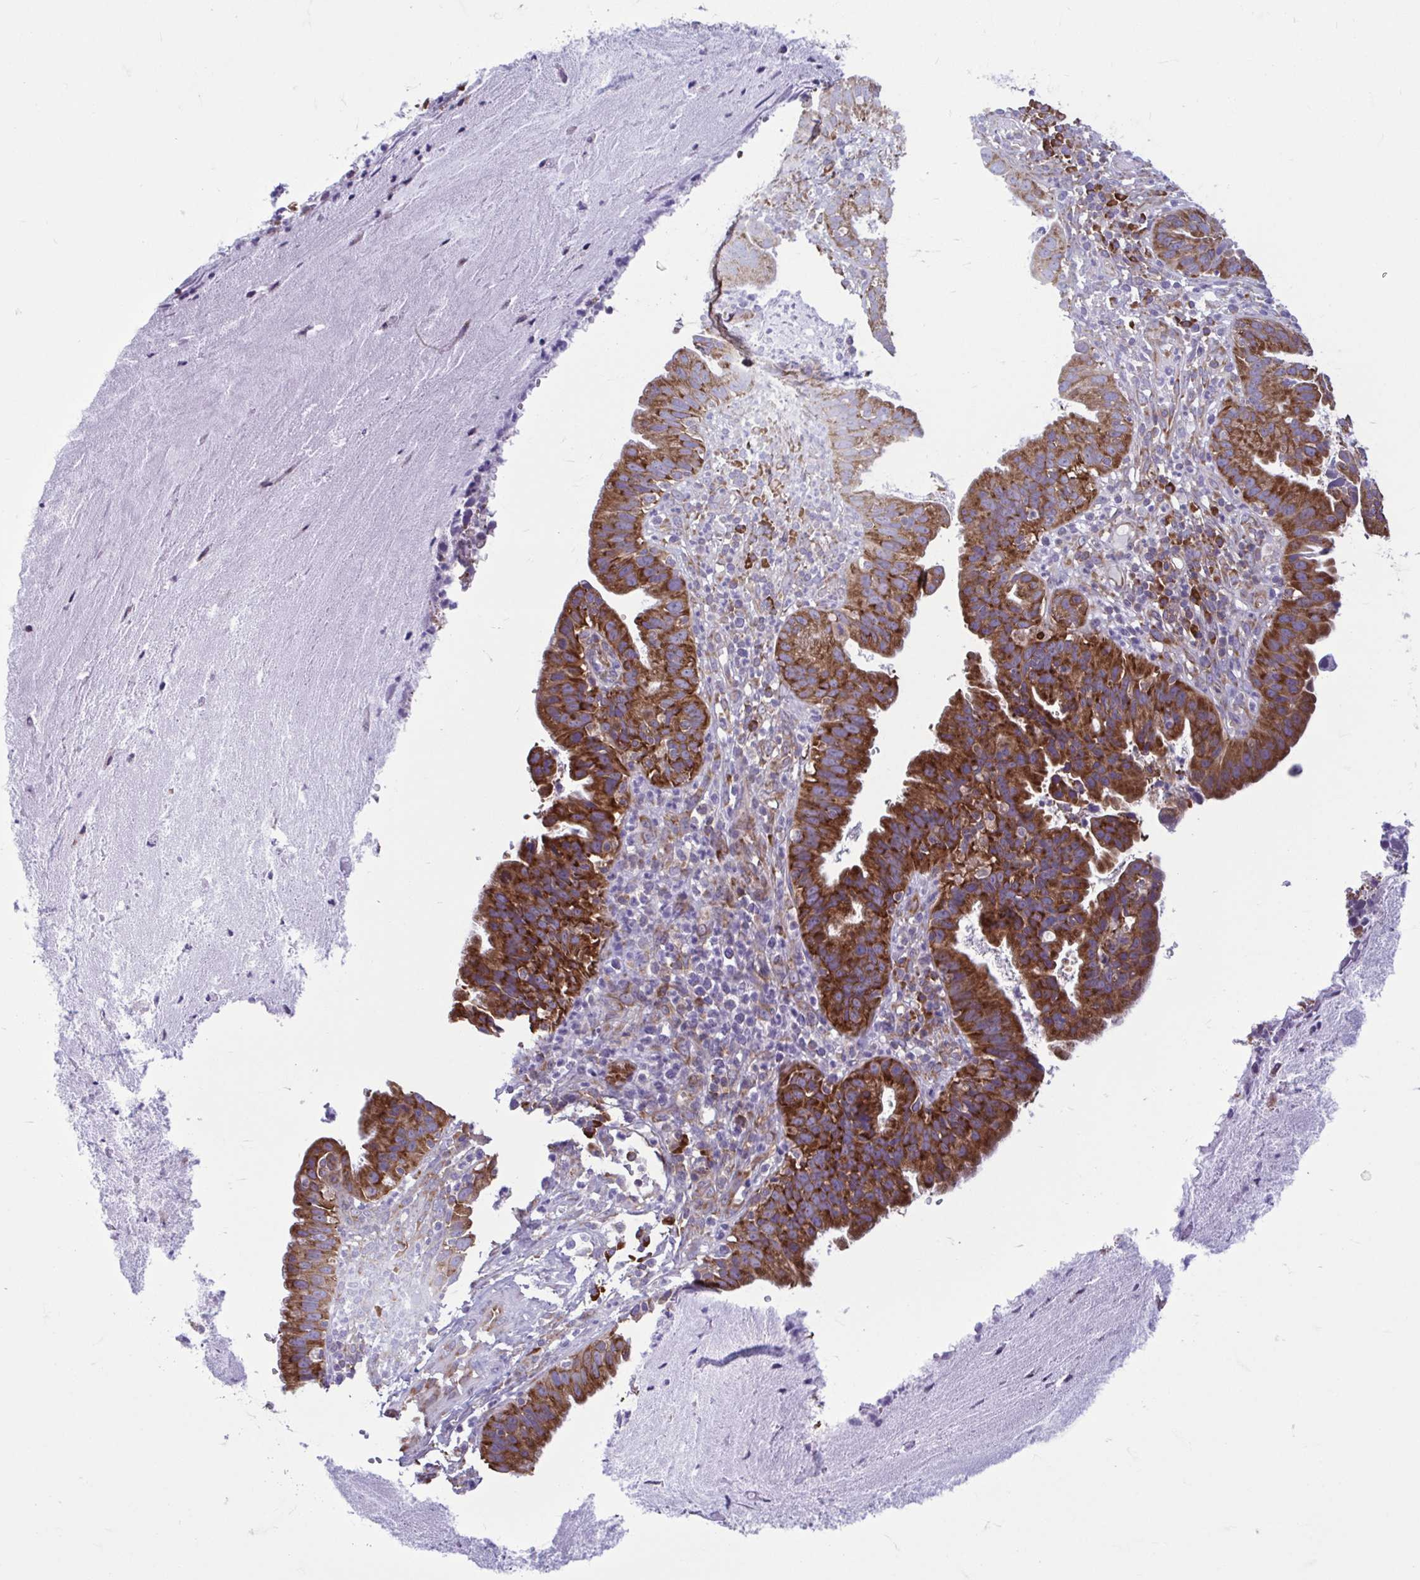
{"staining": {"intensity": "strong", "quantity": ">75%", "location": "cytoplasmic/membranous"}, "tissue": "cervical cancer", "cell_type": "Tumor cells", "image_type": "cancer", "snomed": [{"axis": "morphology", "description": "Adenocarcinoma, NOS"}, {"axis": "topography", "description": "Cervix"}], "caption": "High-magnification brightfield microscopy of cervical cancer (adenocarcinoma) stained with DAB (3,3'-diaminobenzidine) (brown) and counterstained with hematoxylin (blue). tumor cells exhibit strong cytoplasmic/membranous positivity is identified in about>75% of cells. Using DAB (3,3'-diaminobenzidine) (brown) and hematoxylin (blue) stains, captured at high magnification using brightfield microscopy.", "gene": "RPS16", "patient": {"sex": "female", "age": 34}}